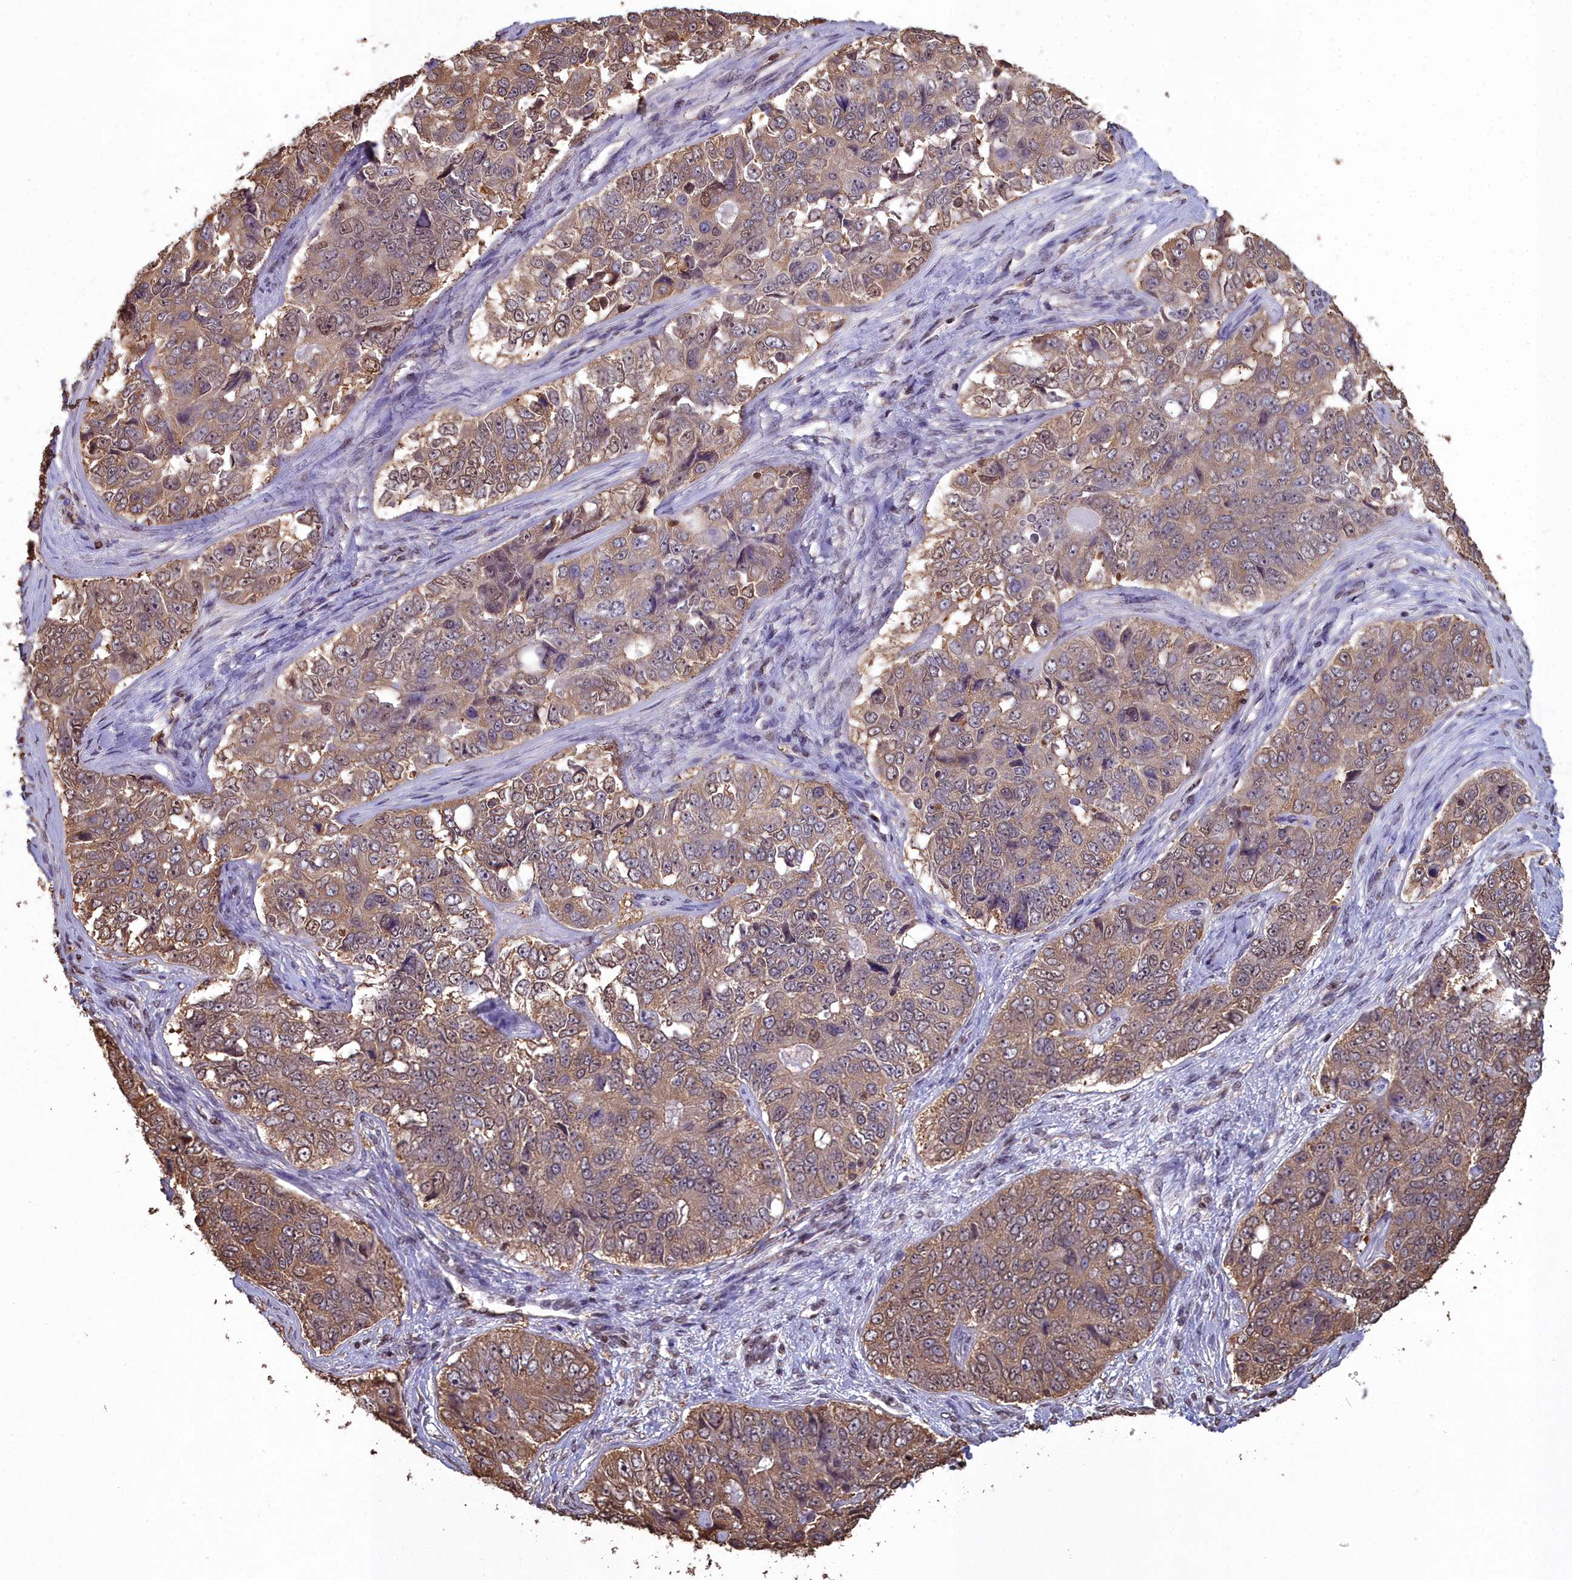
{"staining": {"intensity": "moderate", "quantity": ">75%", "location": "cytoplasmic/membranous"}, "tissue": "ovarian cancer", "cell_type": "Tumor cells", "image_type": "cancer", "snomed": [{"axis": "morphology", "description": "Carcinoma, endometroid"}, {"axis": "topography", "description": "Ovary"}], "caption": "Protein staining of endometroid carcinoma (ovarian) tissue displays moderate cytoplasmic/membranous expression in approximately >75% of tumor cells.", "gene": "GAPDH", "patient": {"sex": "female", "age": 51}}